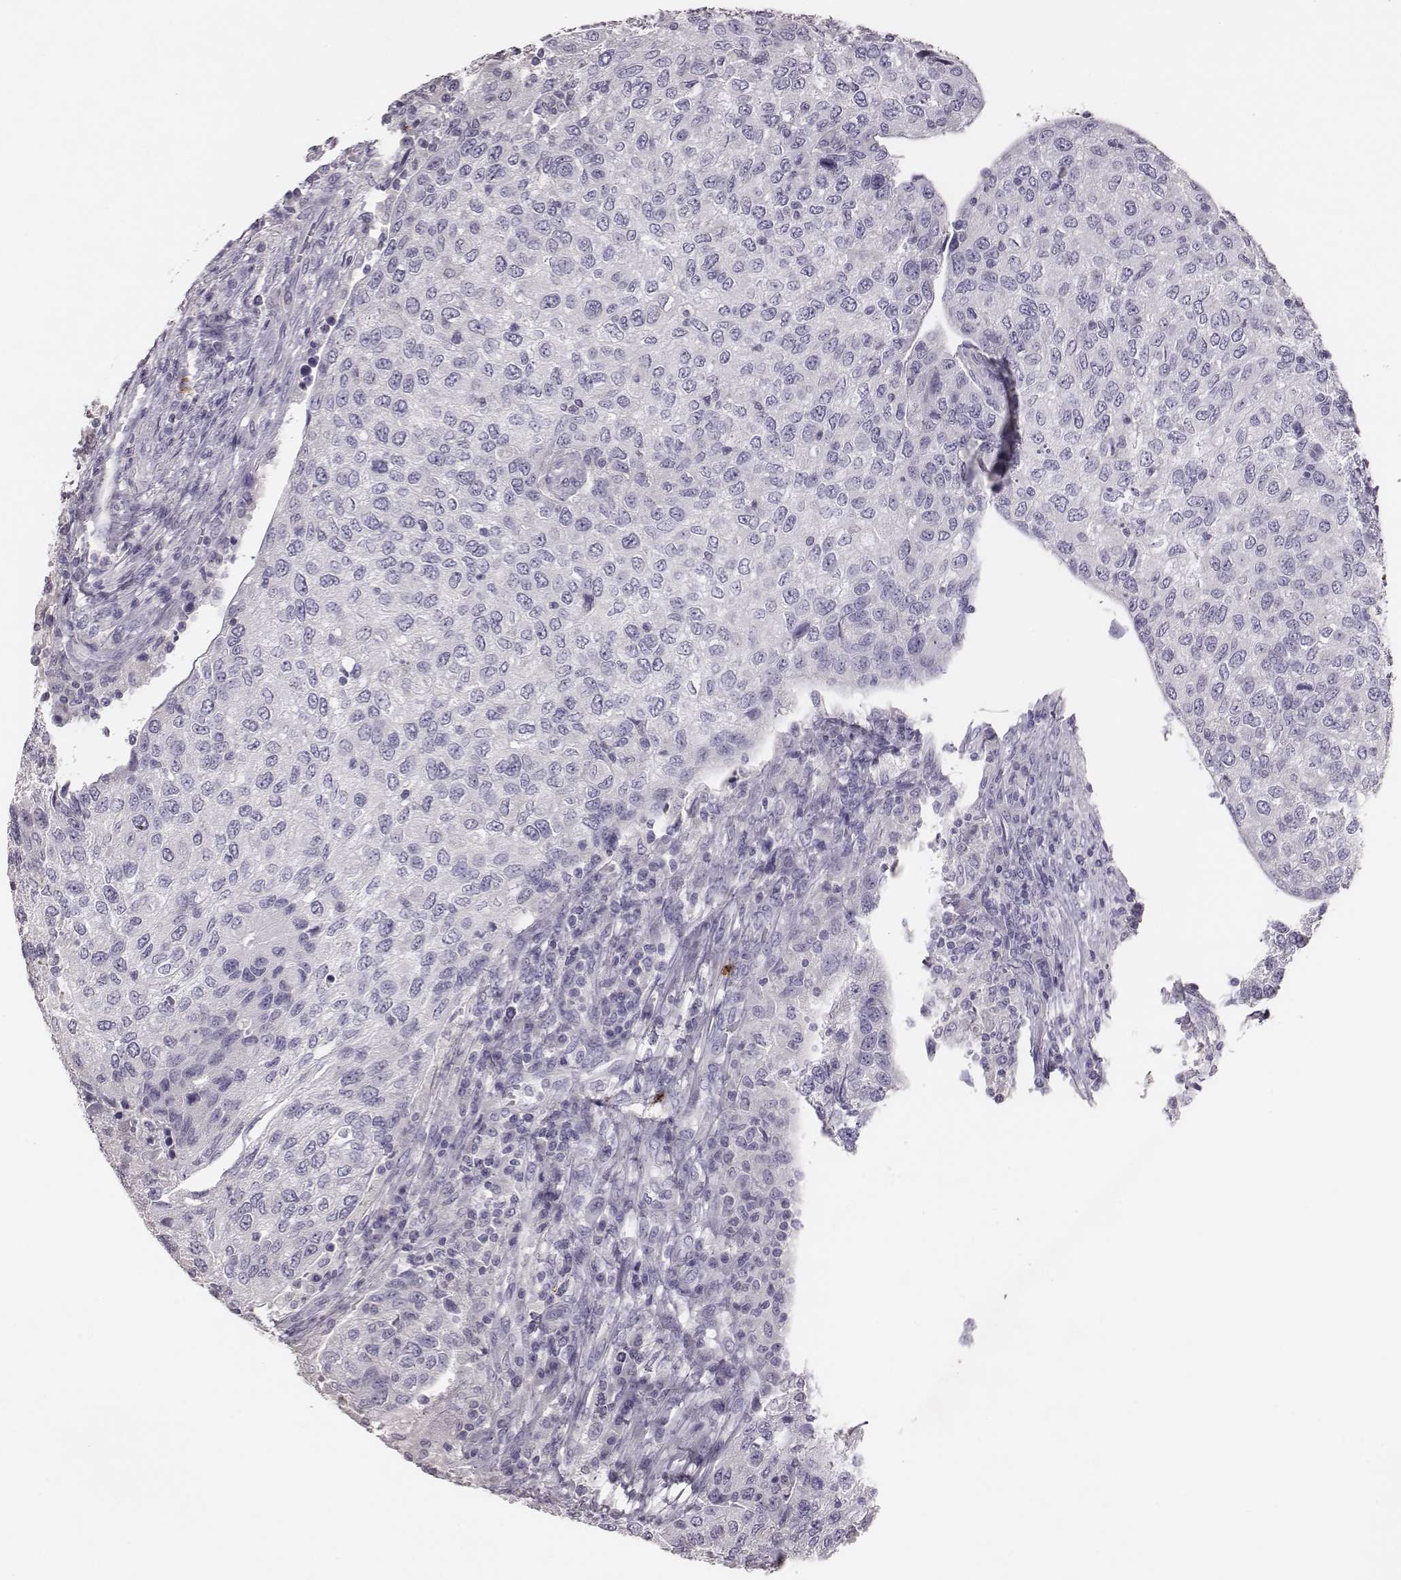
{"staining": {"intensity": "negative", "quantity": "none", "location": "none"}, "tissue": "urothelial cancer", "cell_type": "Tumor cells", "image_type": "cancer", "snomed": [{"axis": "morphology", "description": "Urothelial carcinoma, High grade"}, {"axis": "topography", "description": "Urinary bladder"}], "caption": "Immunohistochemistry image of urothelial carcinoma (high-grade) stained for a protein (brown), which demonstrates no positivity in tumor cells.", "gene": "P2RY10", "patient": {"sex": "female", "age": 78}}